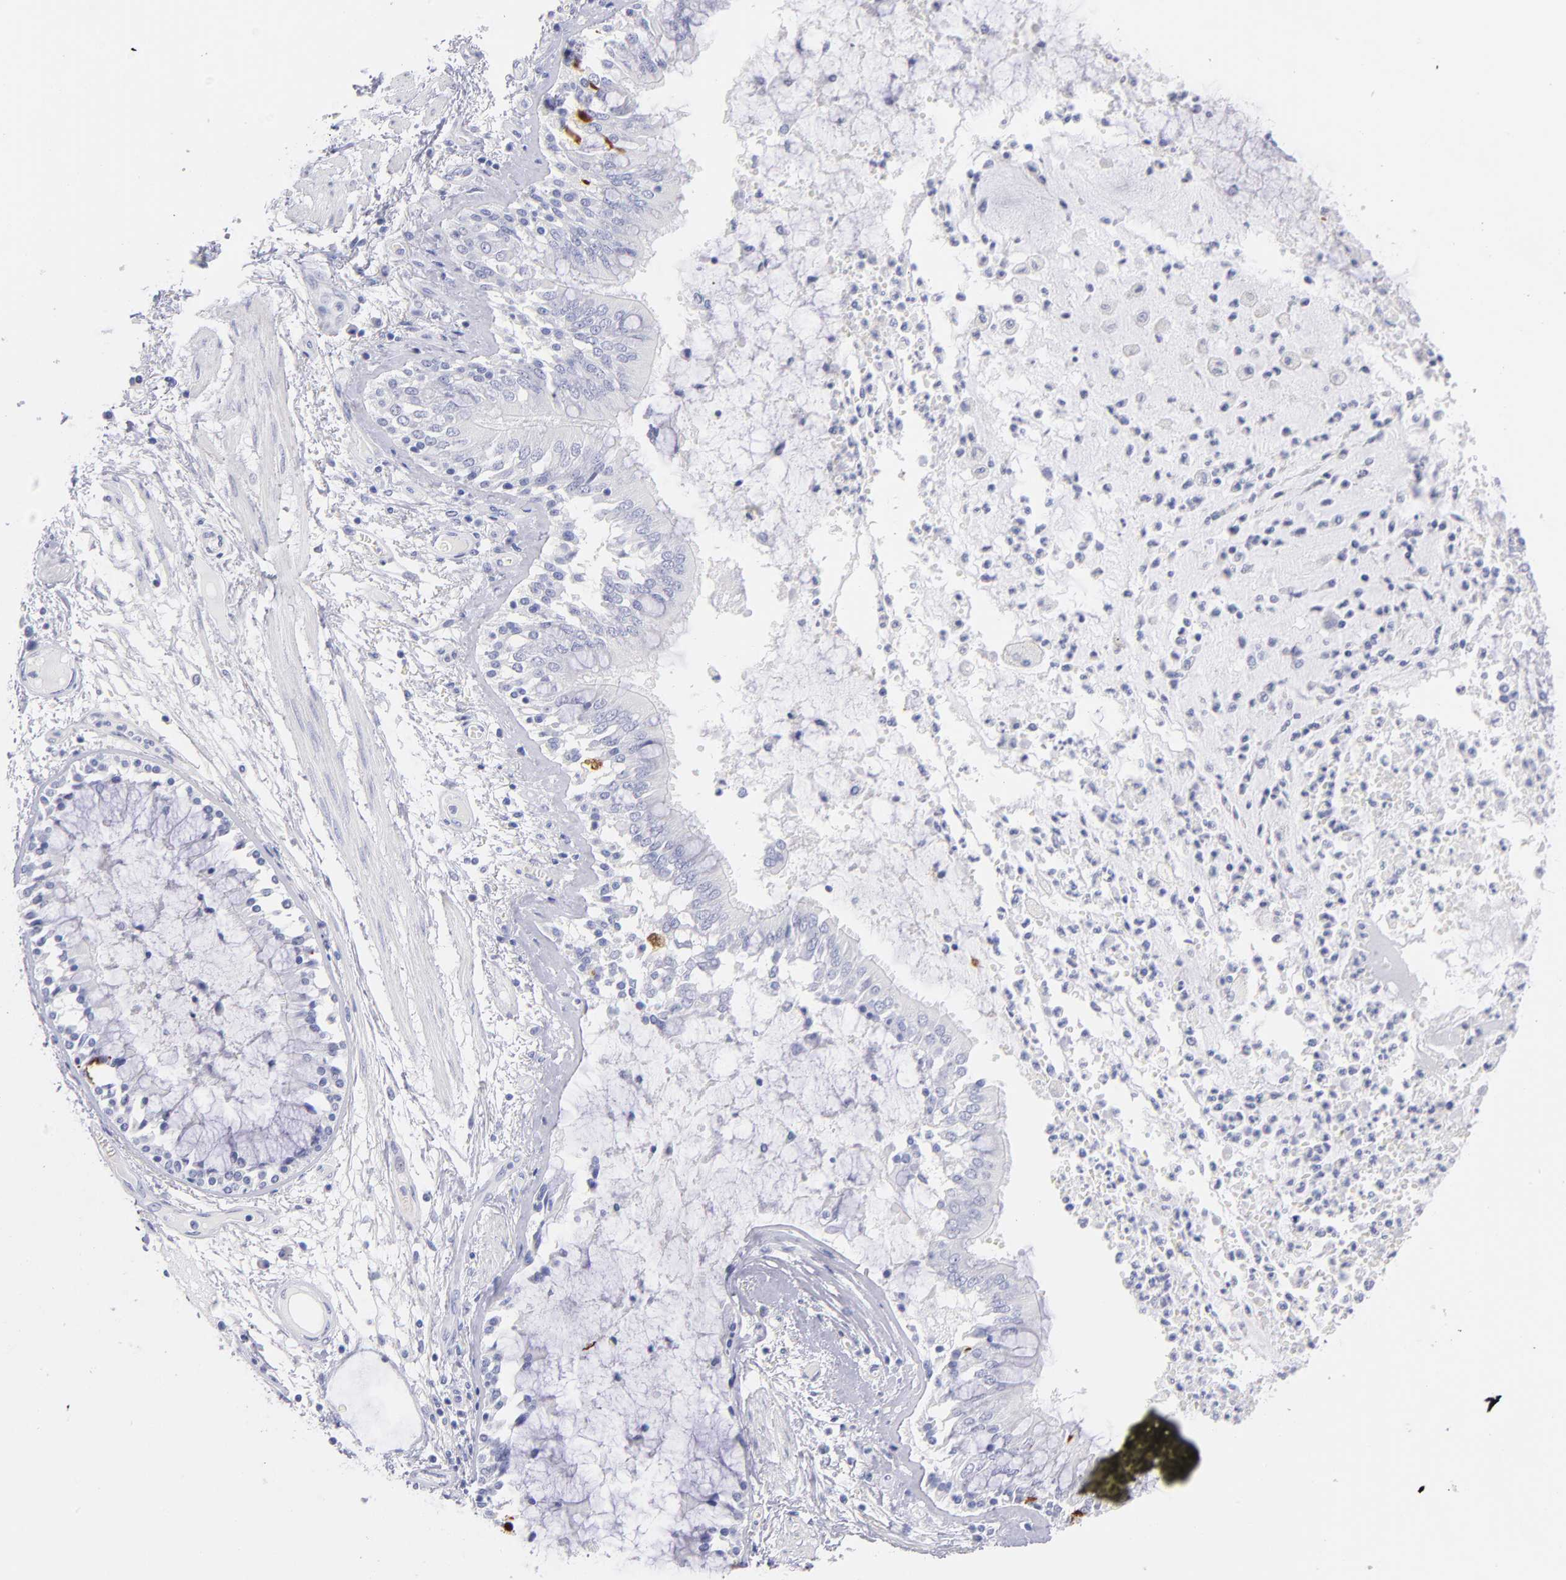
{"staining": {"intensity": "strong", "quantity": "<25%", "location": "cytoplasmic/membranous"}, "tissue": "bronchus", "cell_type": "Respiratory epithelial cells", "image_type": "normal", "snomed": [{"axis": "morphology", "description": "Normal tissue, NOS"}, {"axis": "topography", "description": "Cartilage tissue"}, {"axis": "topography", "description": "Bronchus"}, {"axis": "topography", "description": "Lung"}], "caption": "Protein positivity by immunohistochemistry reveals strong cytoplasmic/membranous expression in approximately <25% of respiratory epithelial cells in normal bronchus.", "gene": "SCGN", "patient": {"sex": "female", "age": 49}}